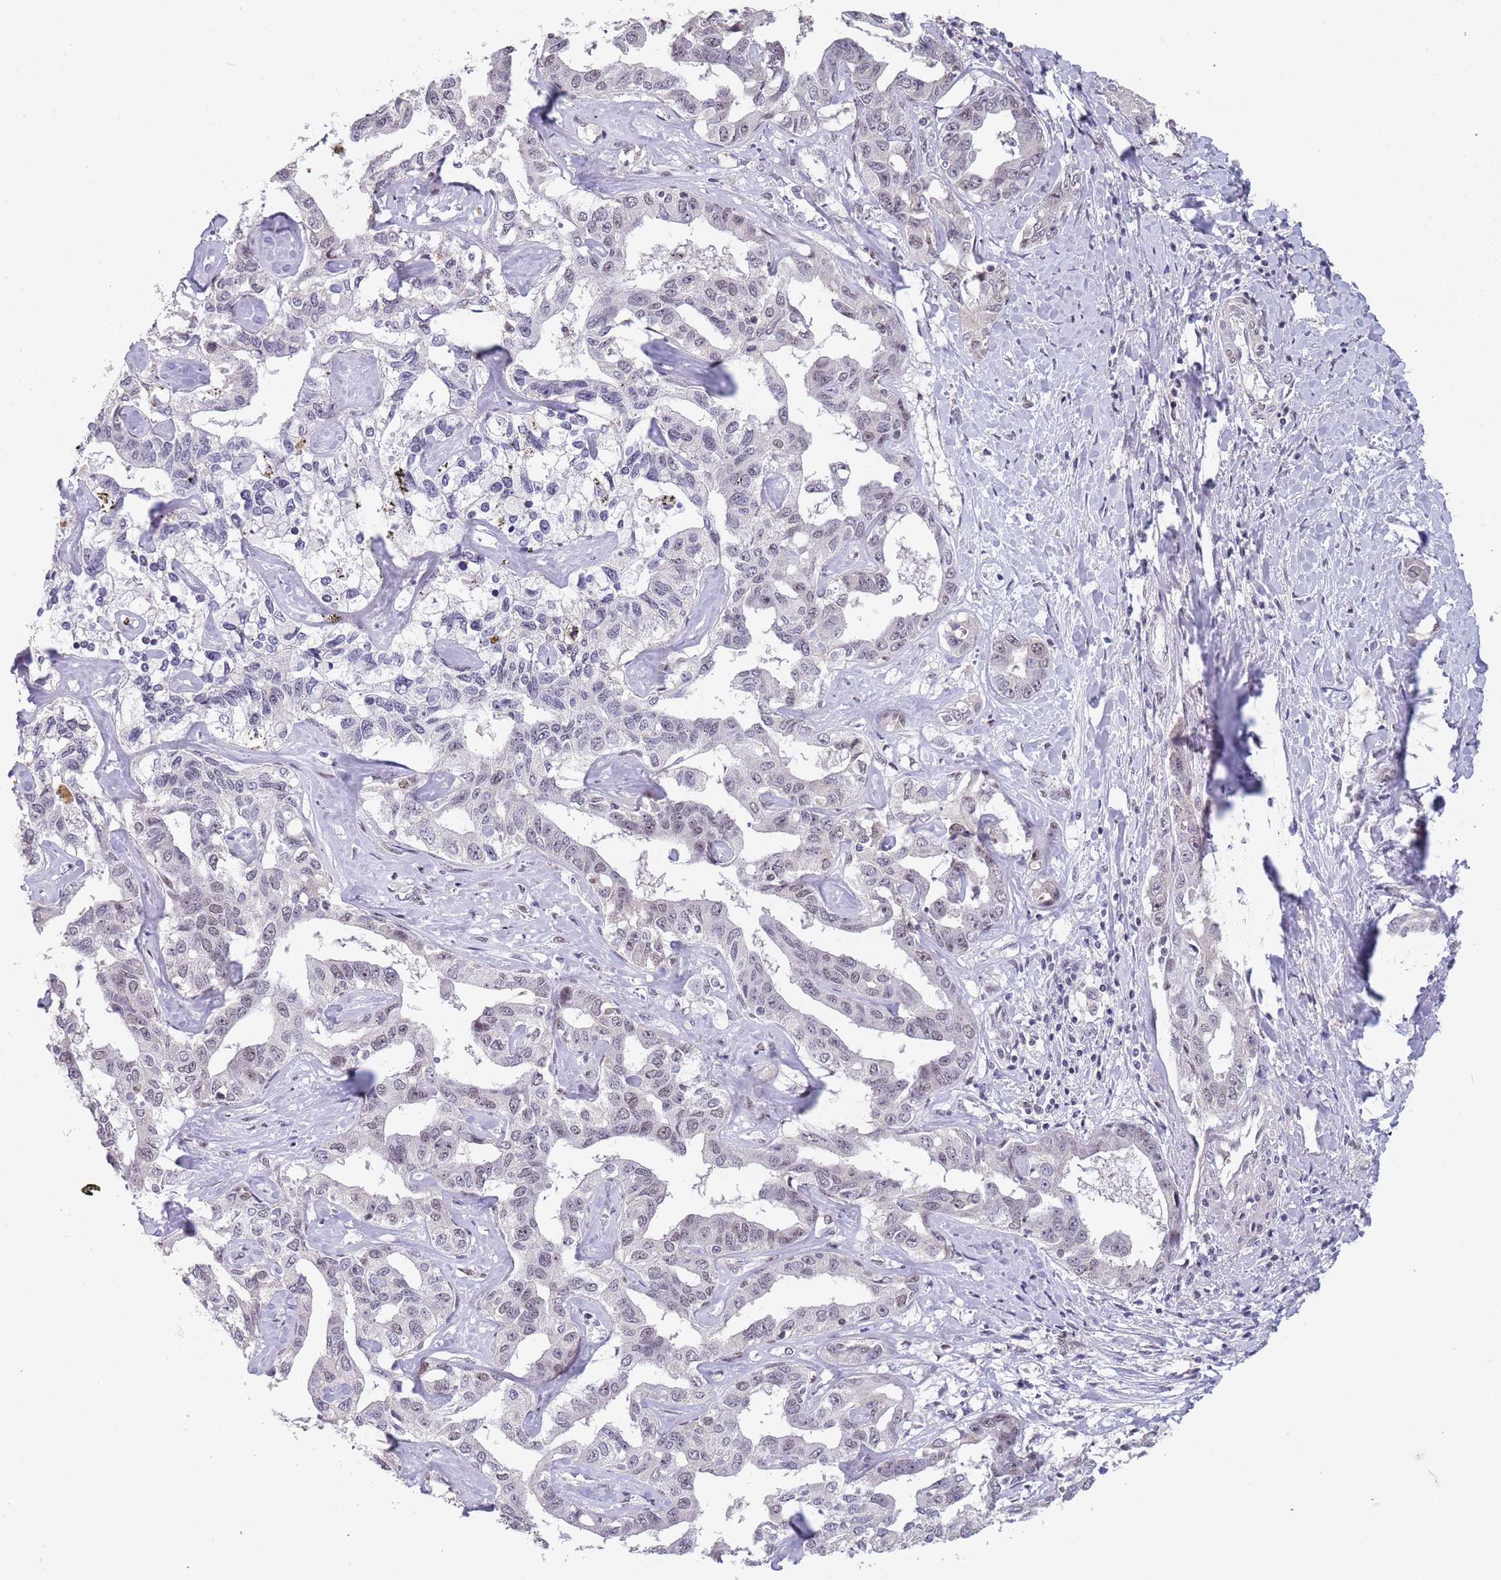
{"staining": {"intensity": "negative", "quantity": "none", "location": "none"}, "tissue": "liver cancer", "cell_type": "Tumor cells", "image_type": "cancer", "snomed": [{"axis": "morphology", "description": "Cholangiocarcinoma"}, {"axis": "topography", "description": "Liver"}], "caption": "Immunohistochemistry (IHC) photomicrograph of cholangiocarcinoma (liver) stained for a protein (brown), which exhibits no expression in tumor cells.", "gene": "CIZ1", "patient": {"sex": "male", "age": 59}}